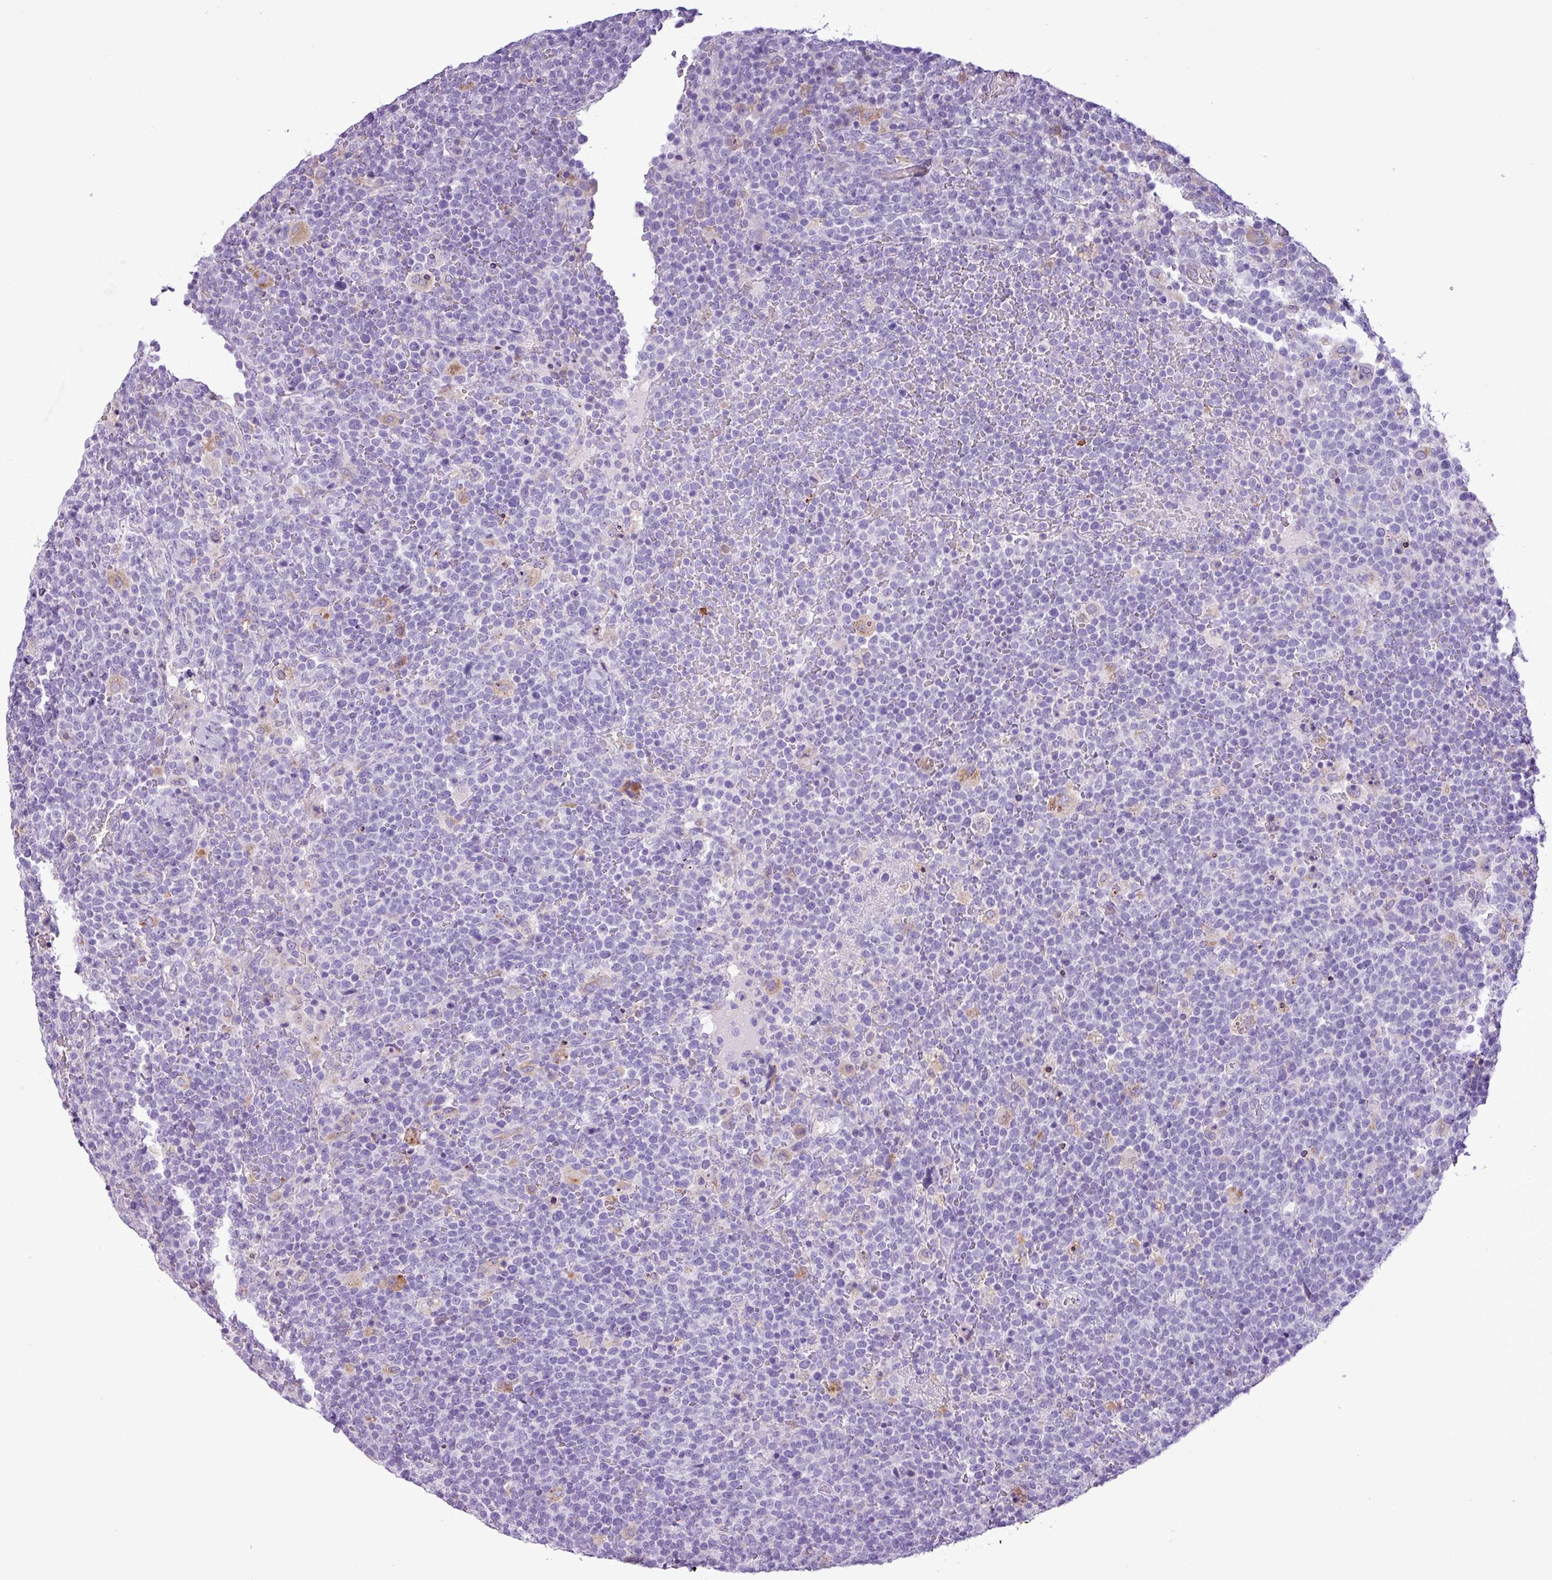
{"staining": {"intensity": "negative", "quantity": "none", "location": "none"}, "tissue": "lymphoma", "cell_type": "Tumor cells", "image_type": "cancer", "snomed": [{"axis": "morphology", "description": "Malignant lymphoma, non-Hodgkin's type, High grade"}, {"axis": "topography", "description": "Lymph node"}], "caption": "Tumor cells show no significant protein staining in high-grade malignant lymphoma, non-Hodgkin's type.", "gene": "TMEM200C", "patient": {"sex": "male", "age": 61}}